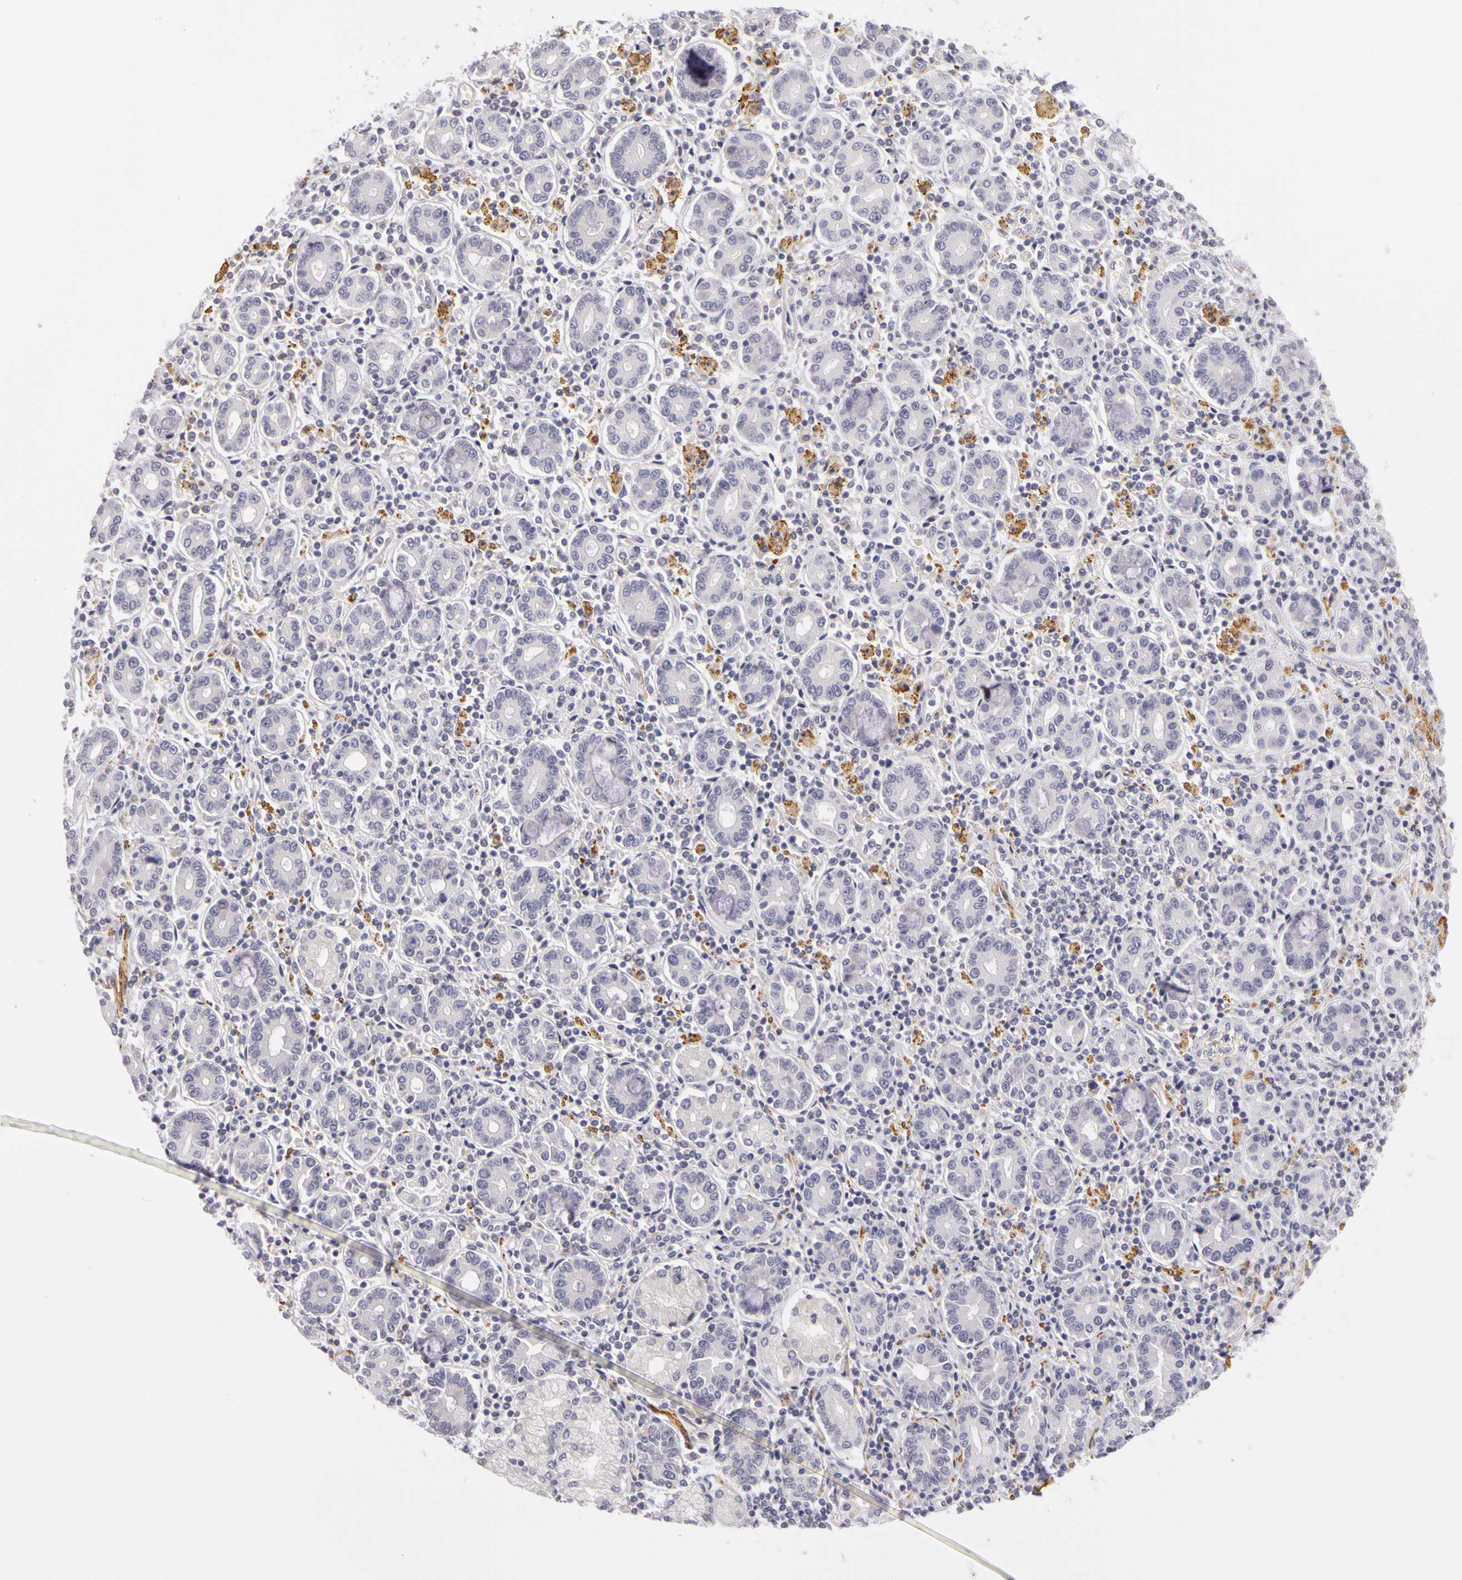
{"staining": {"intensity": "negative", "quantity": "none", "location": "none"}, "tissue": "pancreatic cancer", "cell_type": "Tumor cells", "image_type": "cancer", "snomed": [{"axis": "morphology", "description": "Adenocarcinoma, NOS"}, {"axis": "topography", "description": "Pancreas"}], "caption": "Immunohistochemistry photomicrograph of neoplastic tissue: pancreatic cancer (adenocarcinoma) stained with DAB (3,3'-diaminobenzidine) demonstrates no significant protein expression in tumor cells. (Brightfield microscopy of DAB immunohistochemistry at high magnification).", "gene": "CNTN2", "patient": {"sex": "female", "age": 57}}